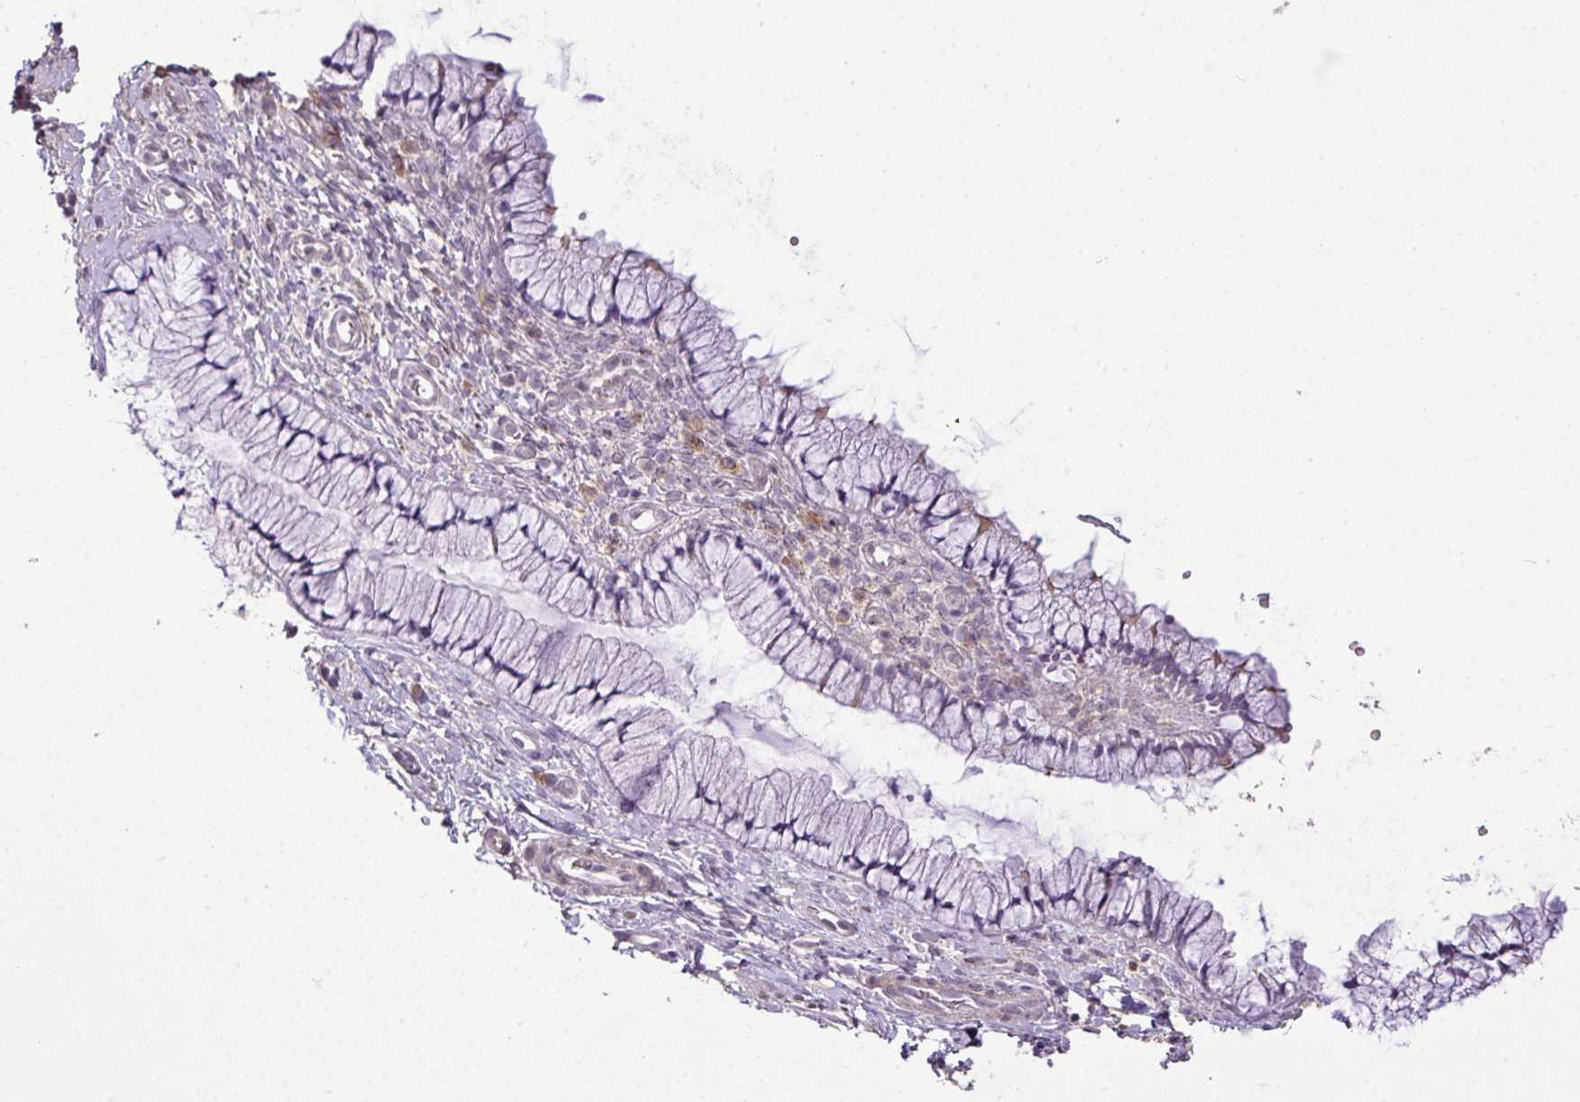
{"staining": {"intensity": "negative", "quantity": "none", "location": "none"}, "tissue": "cervix", "cell_type": "Glandular cells", "image_type": "normal", "snomed": [{"axis": "morphology", "description": "Normal tissue, NOS"}, {"axis": "topography", "description": "Cervix"}], "caption": "Immunohistochemistry histopathology image of unremarkable cervix: human cervix stained with DAB demonstrates no significant protein positivity in glandular cells.", "gene": "LY9", "patient": {"sex": "female", "age": 36}}